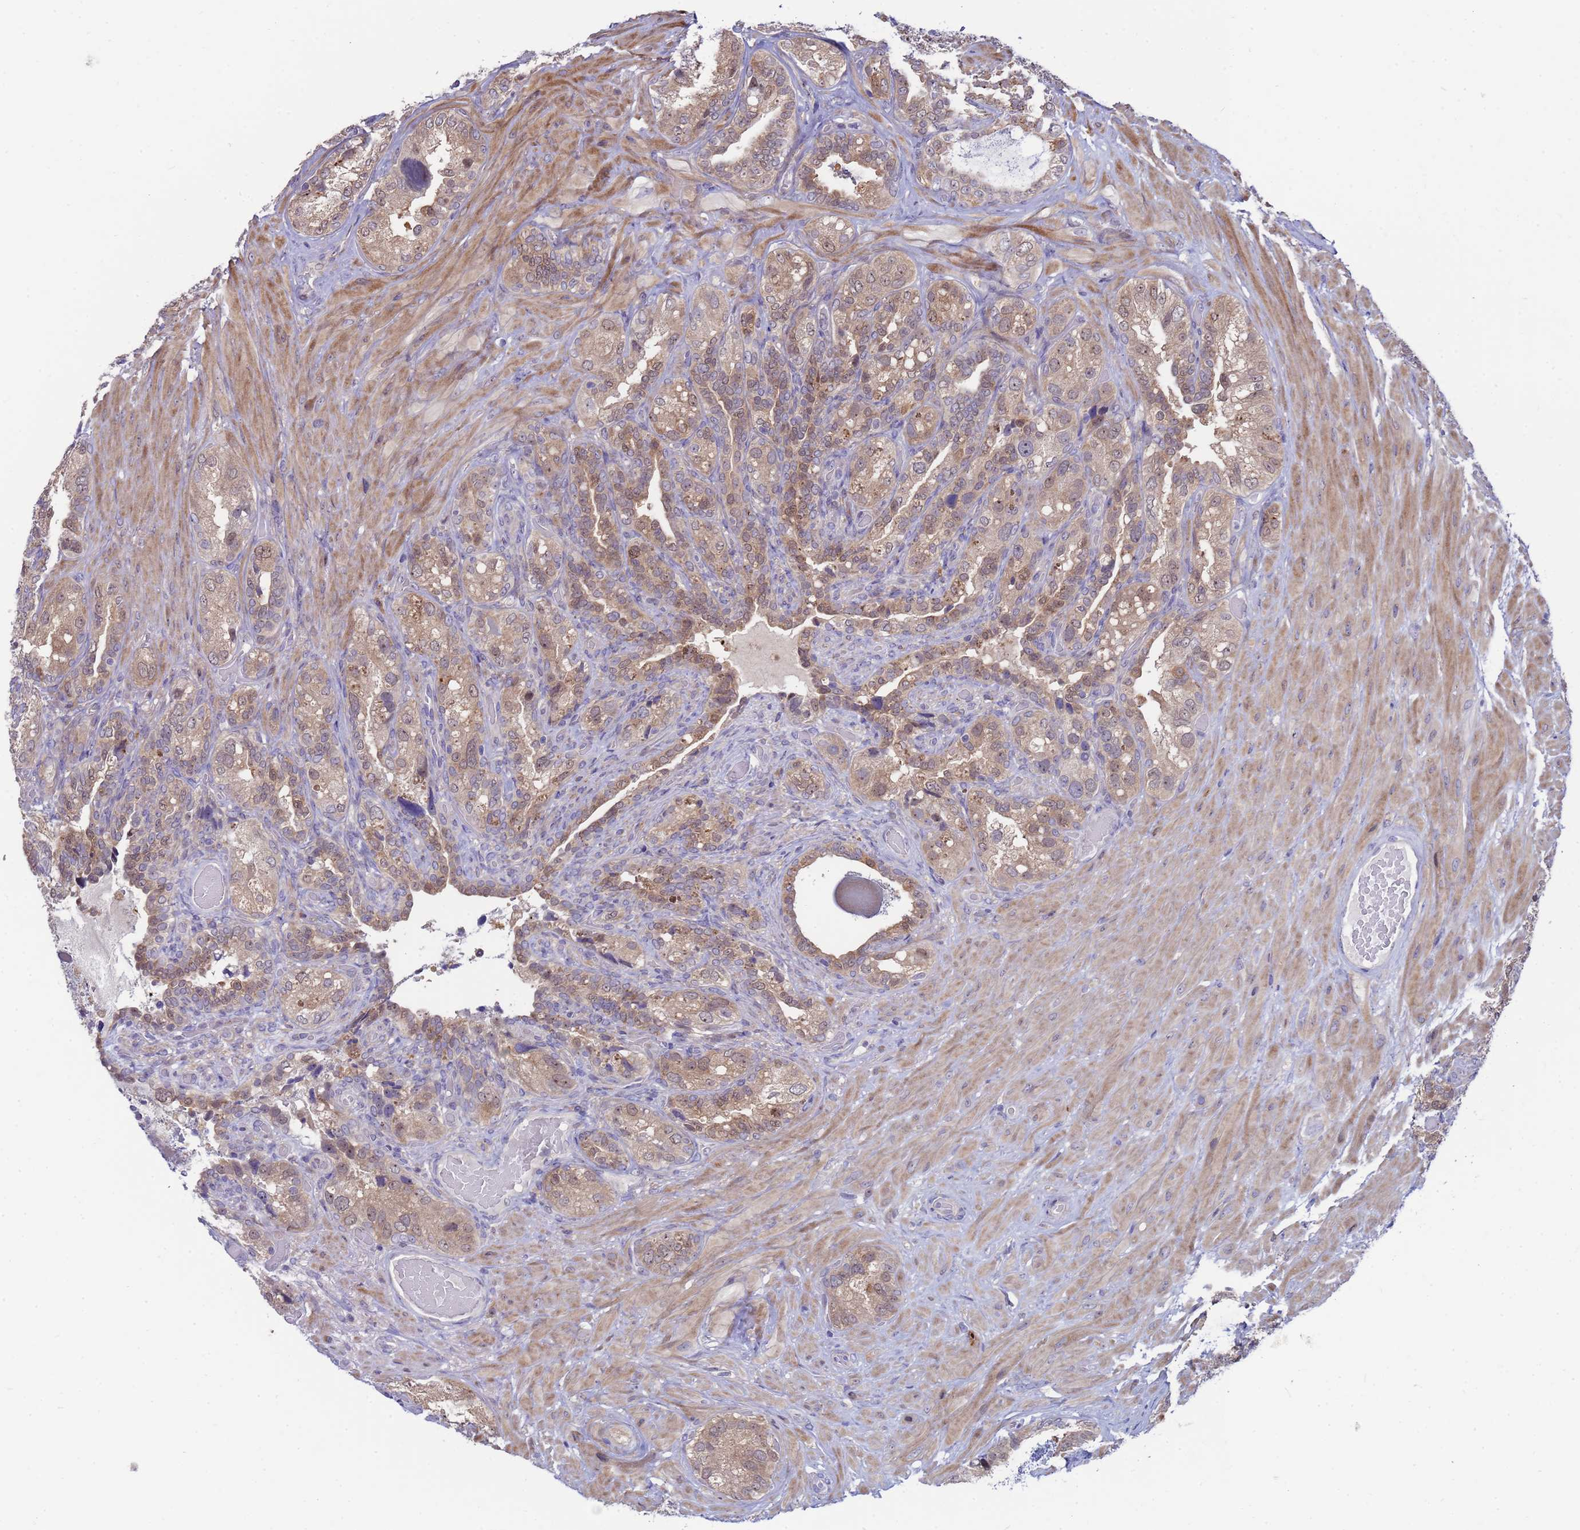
{"staining": {"intensity": "moderate", "quantity": ">75%", "location": "cytoplasmic/membranous,nuclear"}, "tissue": "seminal vesicle", "cell_type": "Glandular cells", "image_type": "normal", "snomed": [{"axis": "morphology", "description": "Normal tissue, NOS"}, {"axis": "topography", "description": "Seminal veicle"}, {"axis": "topography", "description": "Peripheral nerve tissue"}], "caption": "Protein staining of benign seminal vesicle exhibits moderate cytoplasmic/membranous,nuclear expression in approximately >75% of glandular cells.", "gene": "ENOSF1", "patient": {"sex": "male", "age": 67}}